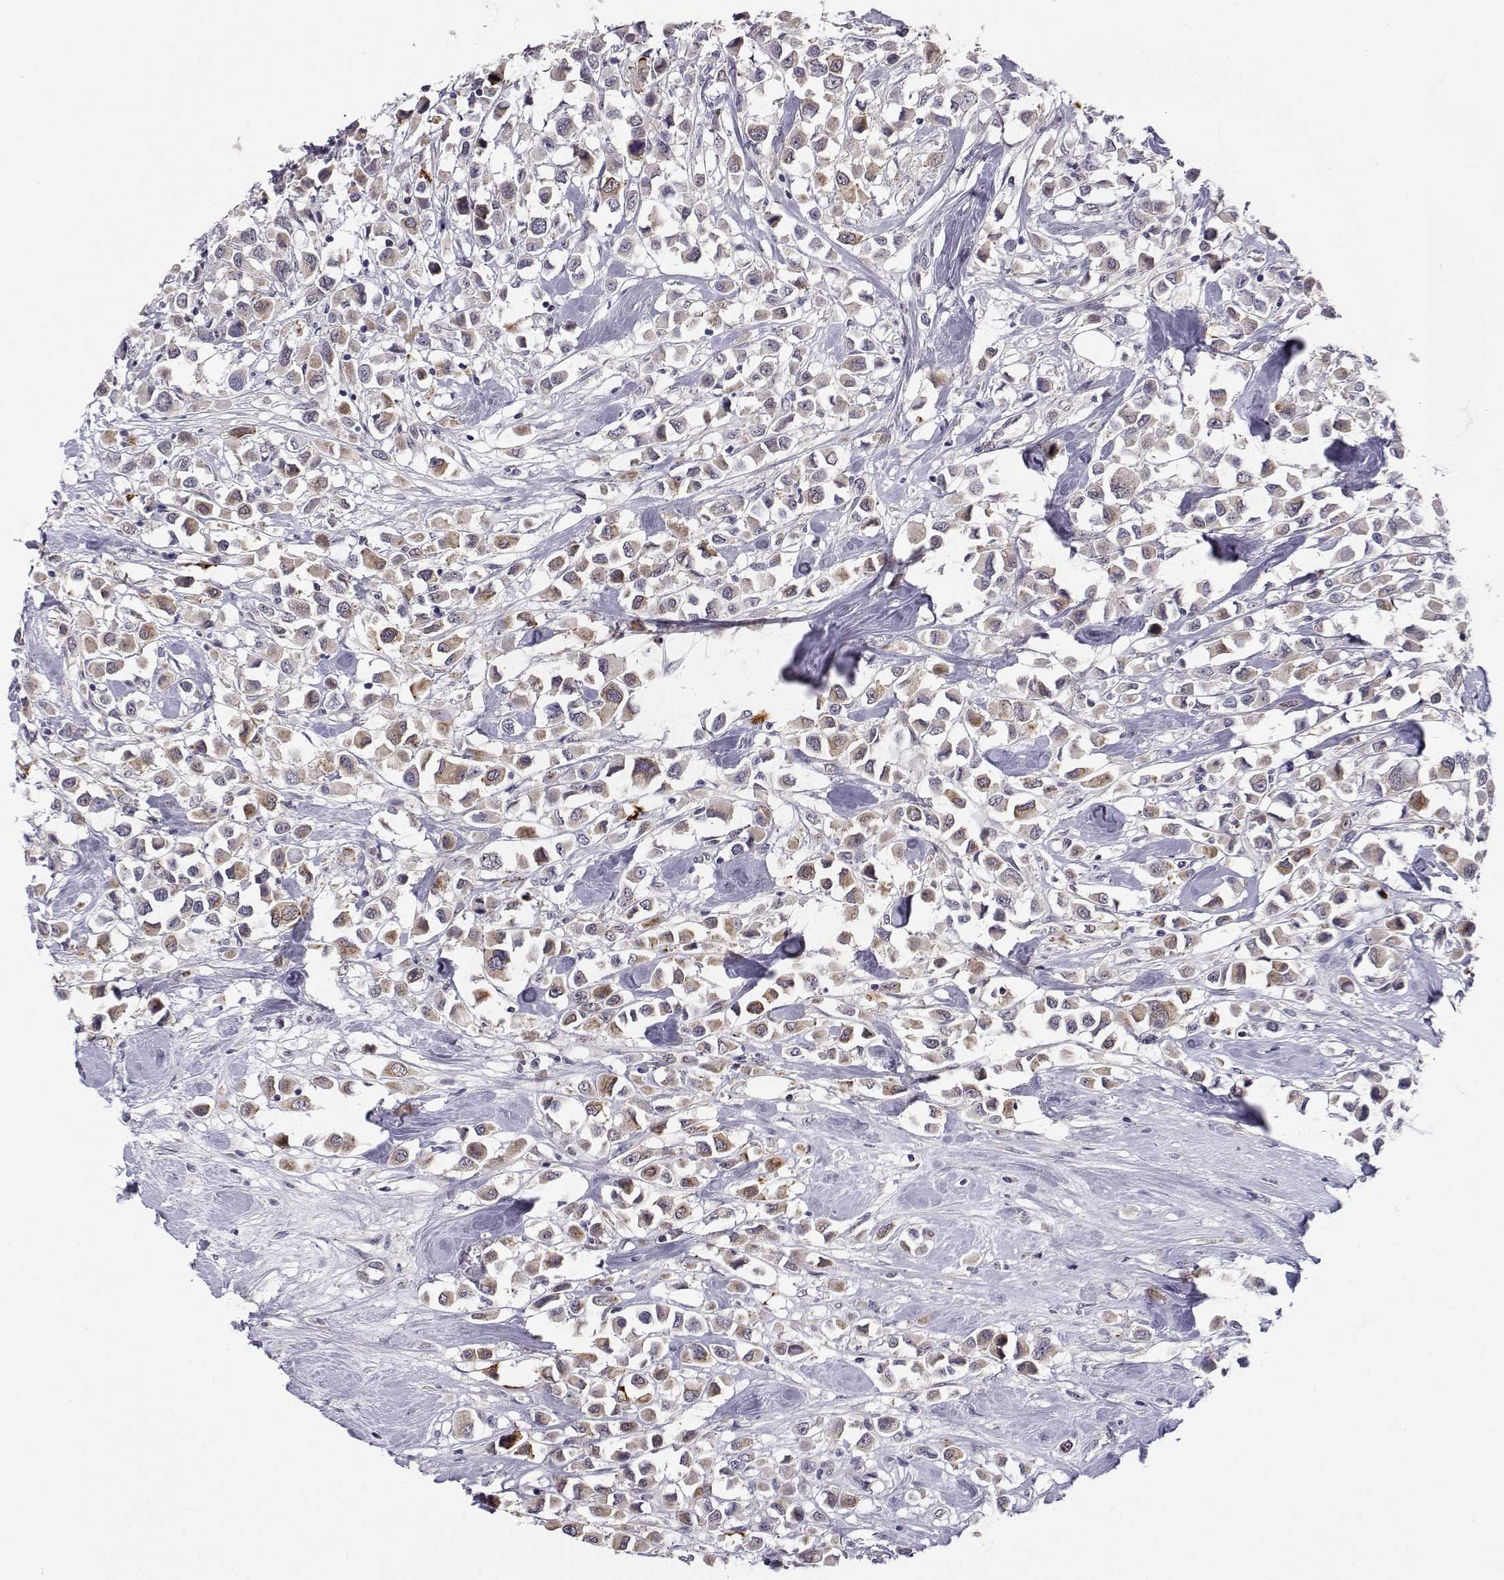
{"staining": {"intensity": "moderate", "quantity": "<25%", "location": "cytoplasmic/membranous"}, "tissue": "breast cancer", "cell_type": "Tumor cells", "image_type": "cancer", "snomed": [{"axis": "morphology", "description": "Duct carcinoma"}, {"axis": "topography", "description": "Breast"}], "caption": "Breast cancer (intraductal carcinoma) was stained to show a protein in brown. There is low levels of moderate cytoplasmic/membranous positivity in about <25% of tumor cells.", "gene": "SLC6A3", "patient": {"sex": "female", "age": 61}}